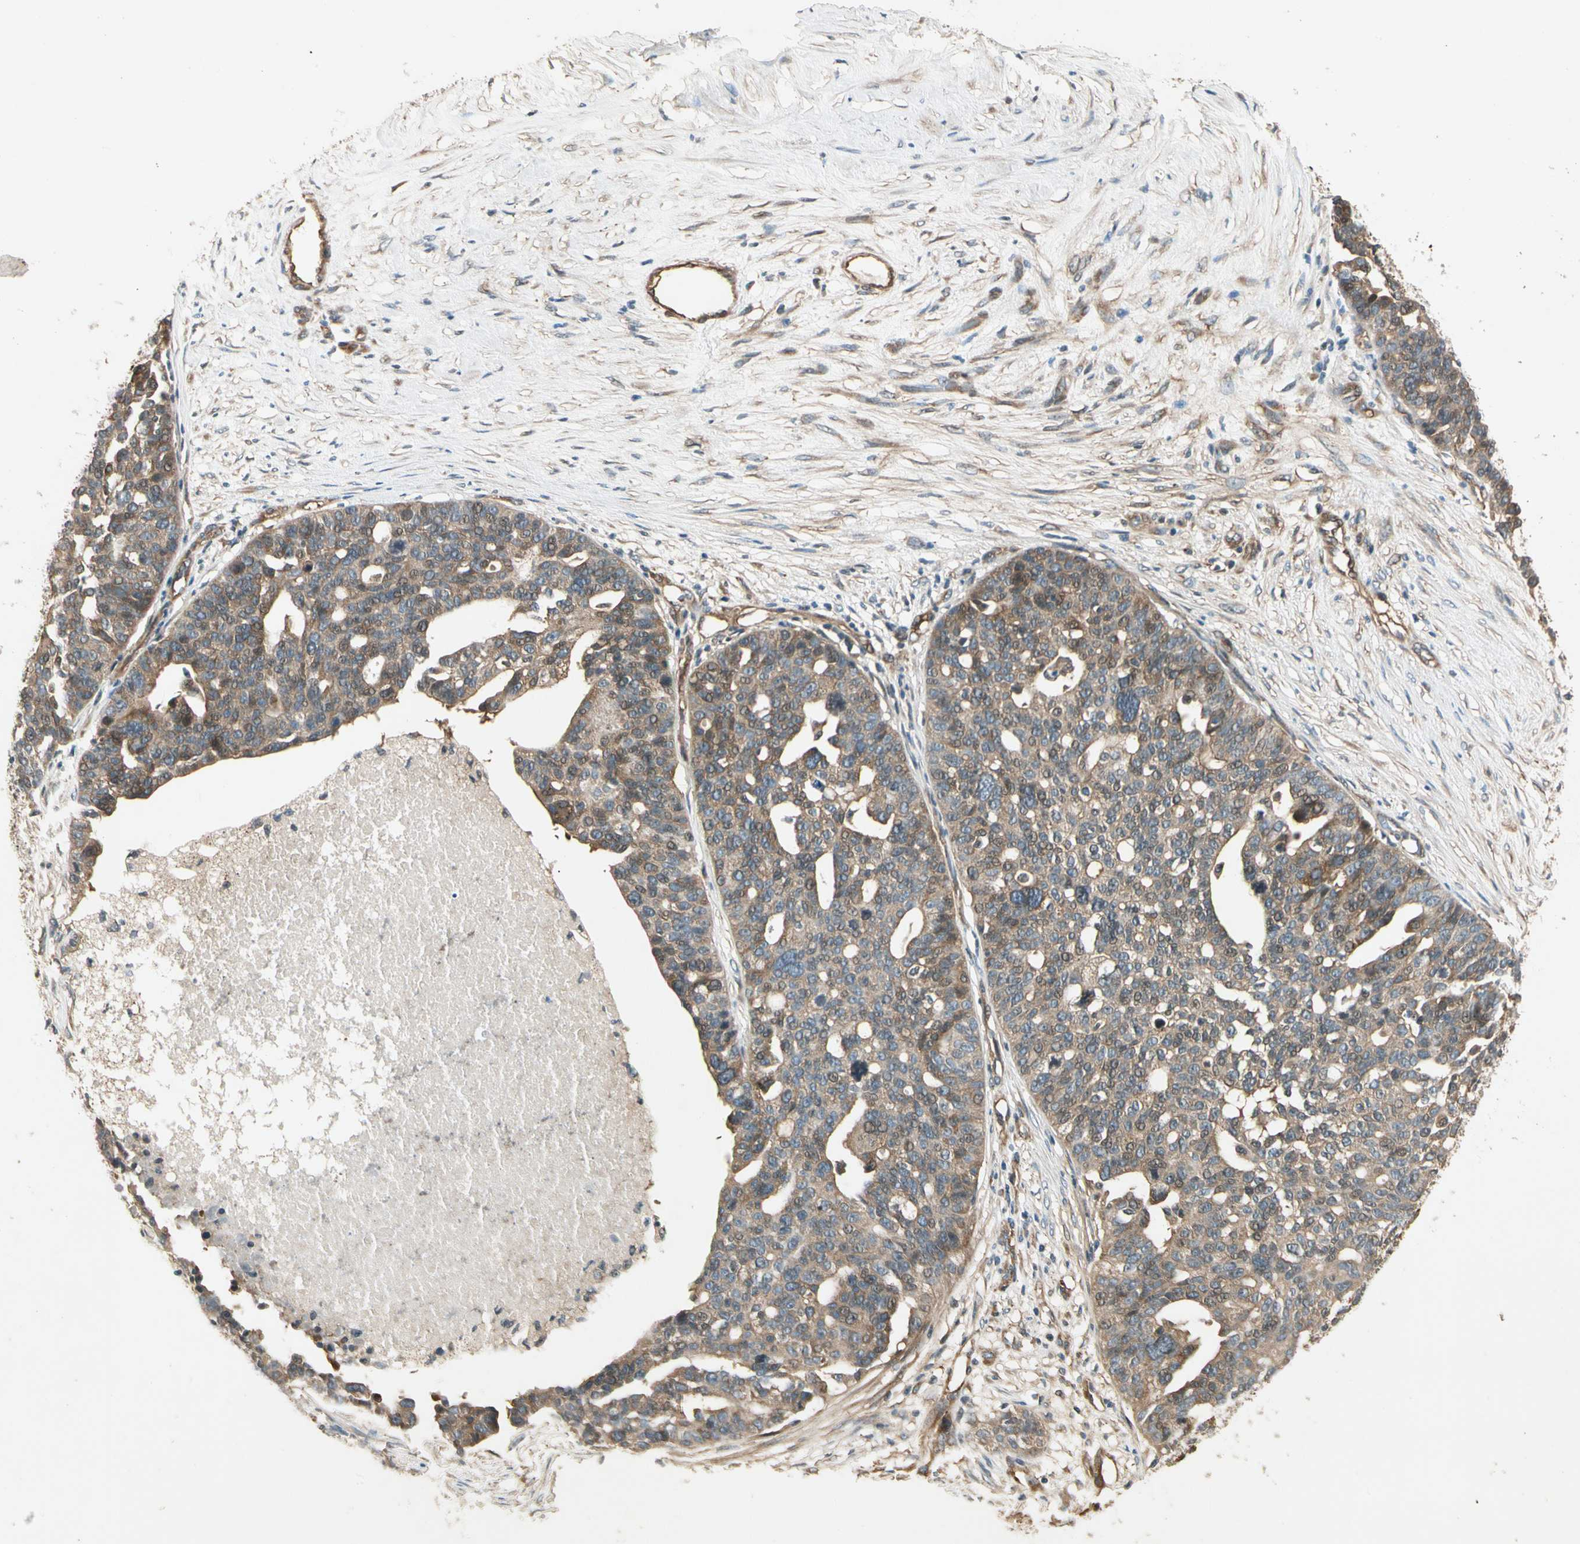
{"staining": {"intensity": "weak", "quantity": ">75%", "location": "cytoplasmic/membranous"}, "tissue": "ovarian cancer", "cell_type": "Tumor cells", "image_type": "cancer", "snomed": [{"axis": "morphology", "description": "Cystadenocarcinoma, serous, NOS"}, {"axis": "topography", "description": "Ovary"}], "caption": "A brown stain labels weak cytoplasmic/membranous staining of a protein in human ovarian cancer (serous cystadenocarcinoma) tumor cells.", "gene": "ROCK2", "patient": {"sex": "female", "age": 59}}